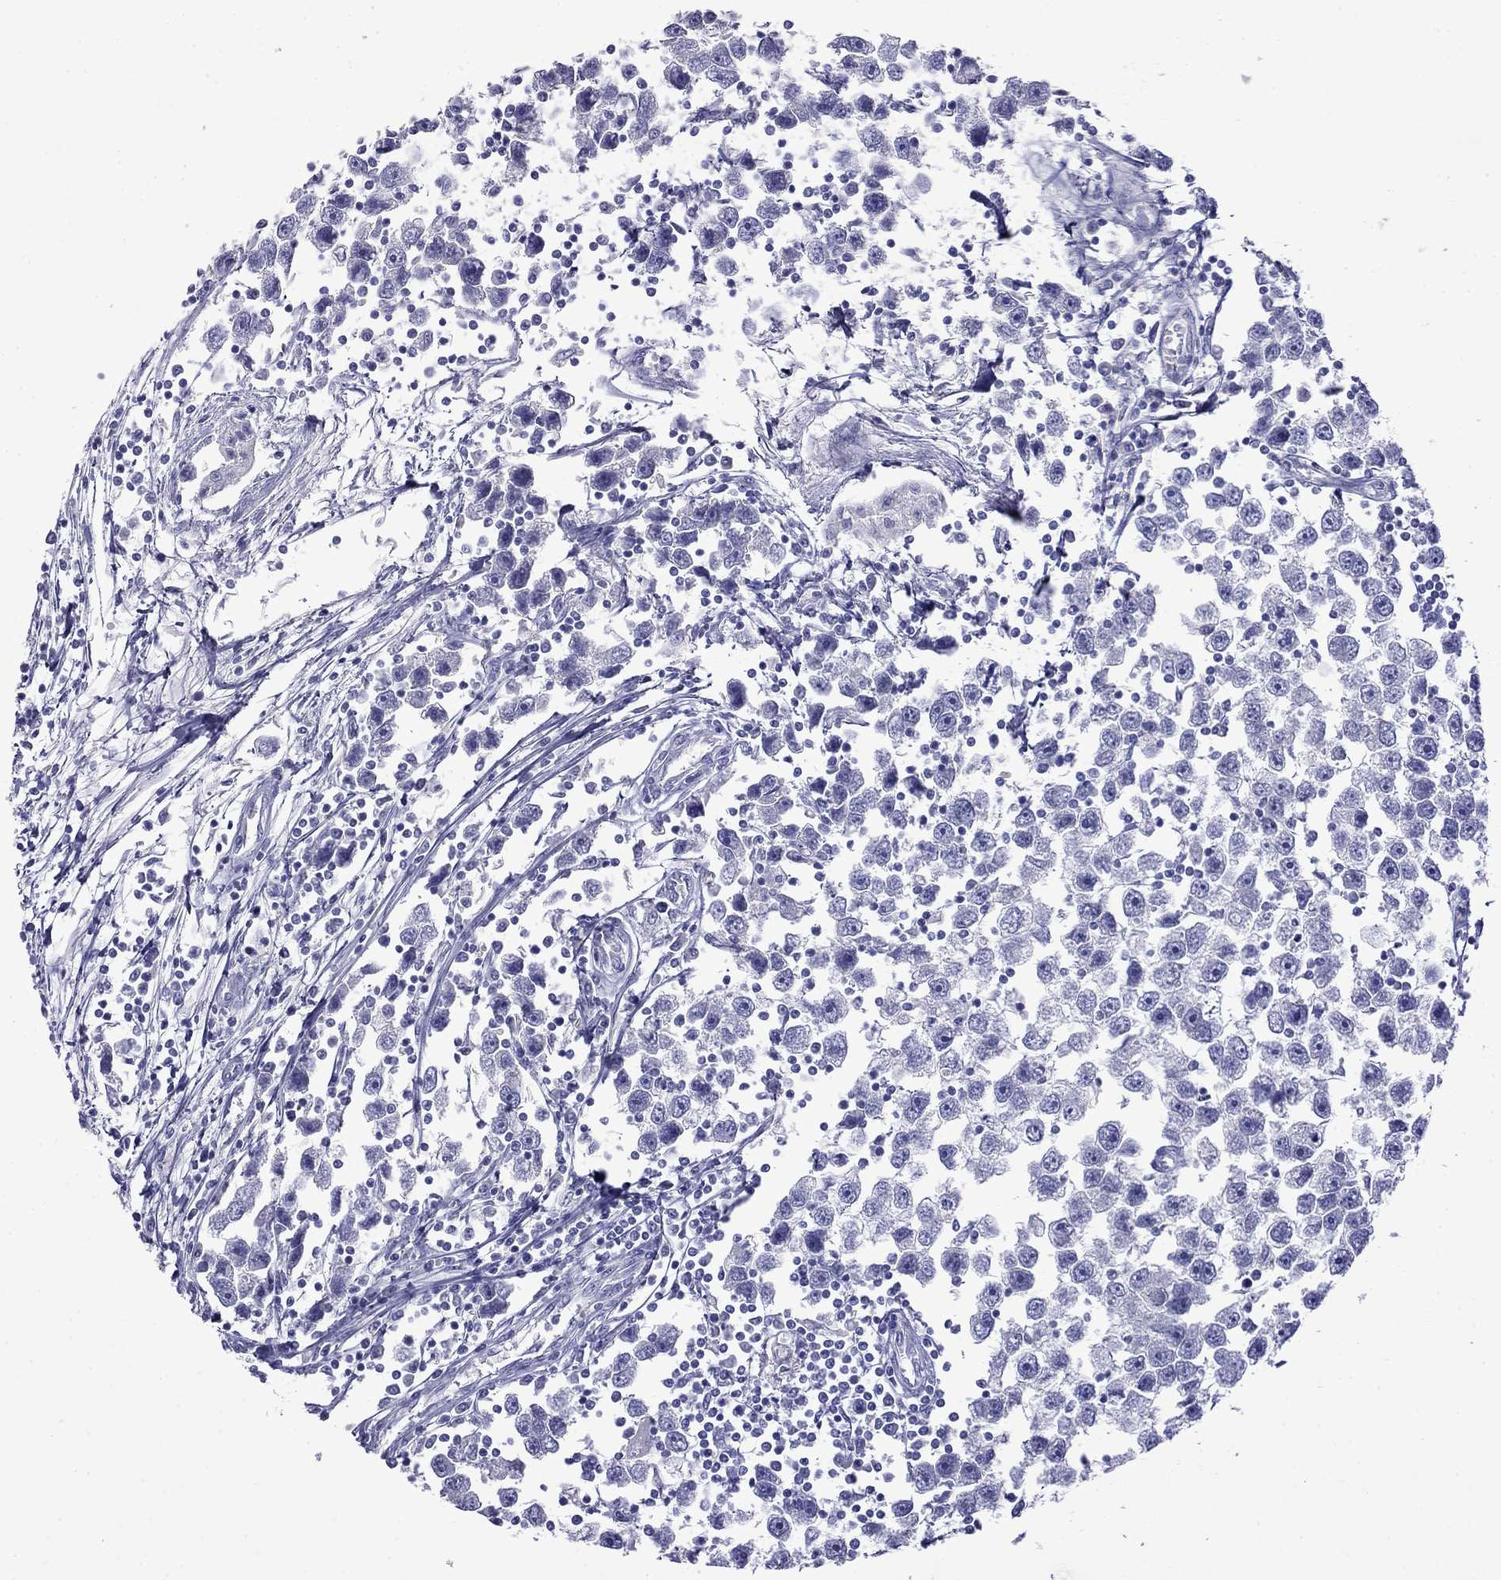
{"staining": {"intensity": "negative", "quantity": "none", "location": "none"}, "tissue": "testis cancer", "cell_type": "Tumor cells", "image_type": "cancer", "snomed": [{"axis": "morphology", "description": "Seminoma, NOS"}, {"axis": "topography", "description": "Testis"}], "caption": "Immunohistochemical staining of testis cancer (seminoma) exhibits no significant staining in tumor cells. The staining was performed using DAB to visualize the protein expression in brown, while the nuclei were stained in blue with hematoxylin (Magnification: 20x).", "gene": "MYO15A", "patient": {"sex": "male", "age": 30}}